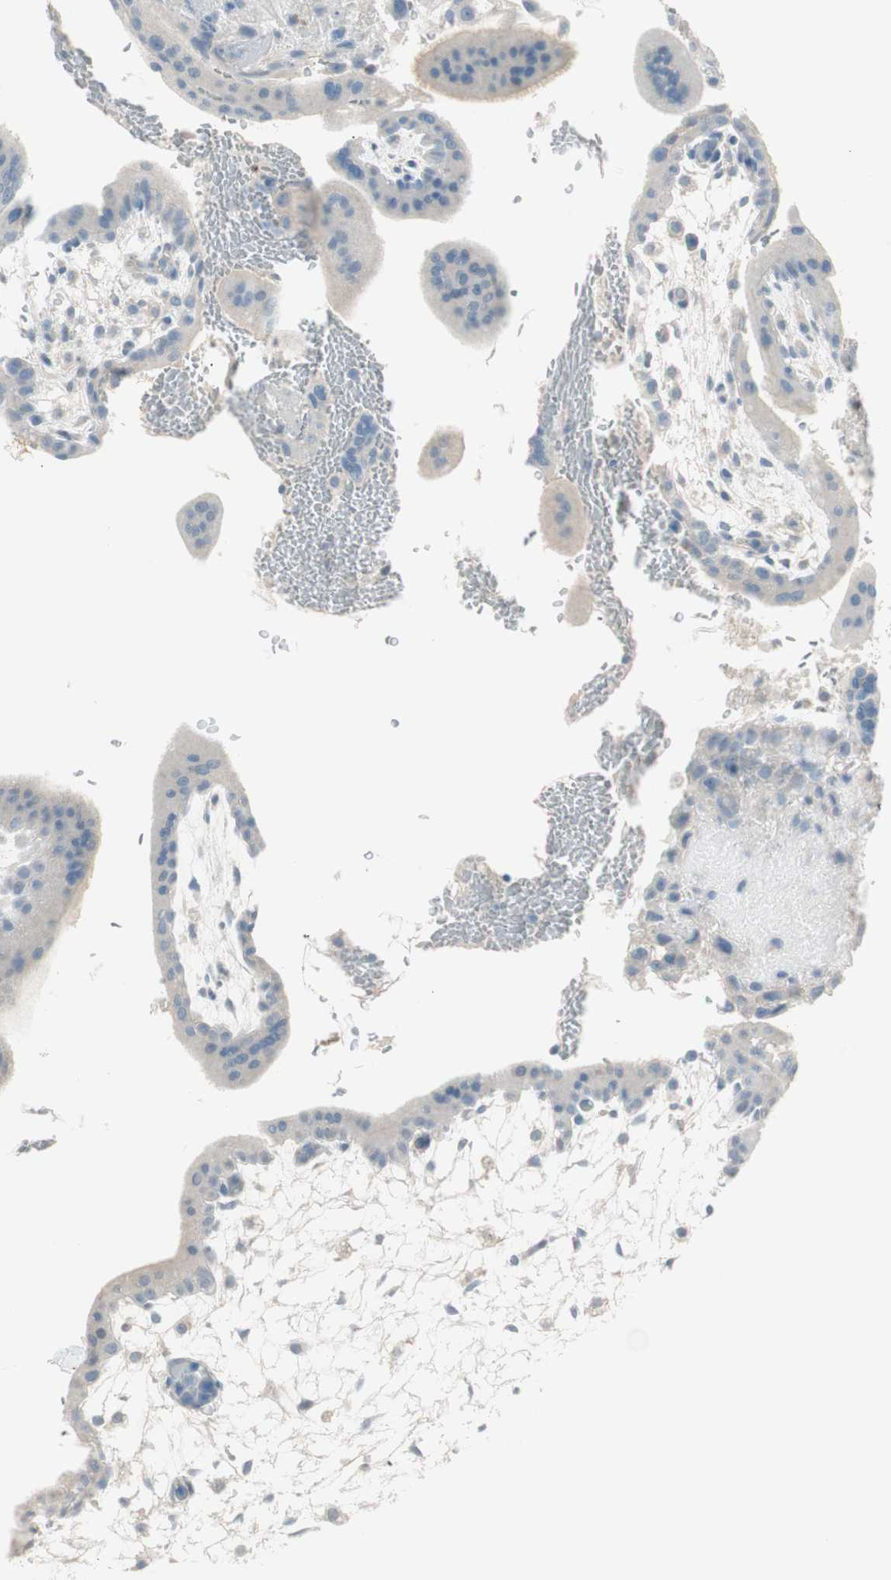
{"staining": {"intensity": "weak", "quantity": "25%-75%", "location": "cytoplasmic/membranous"}, "tissue": "placenta", "cell_type": "Trophoblastic cells", "image_type": "normal", "snomed": [{"axis": "morphology", "description": "Normal tissue, NOS"}, {"axis": "topography", "description": "Placenta"}], "caption": "Immunohistochemistry of benign human placenta exhibits low levels of weak cytoplasmic/membranous staining in about 25%-75% of trophoblastic cells. (Brightfield microscopy of DAB IHC at high magnification).", "gene": "ITLN2", "patient": {"sex": "female", "age": 35}}